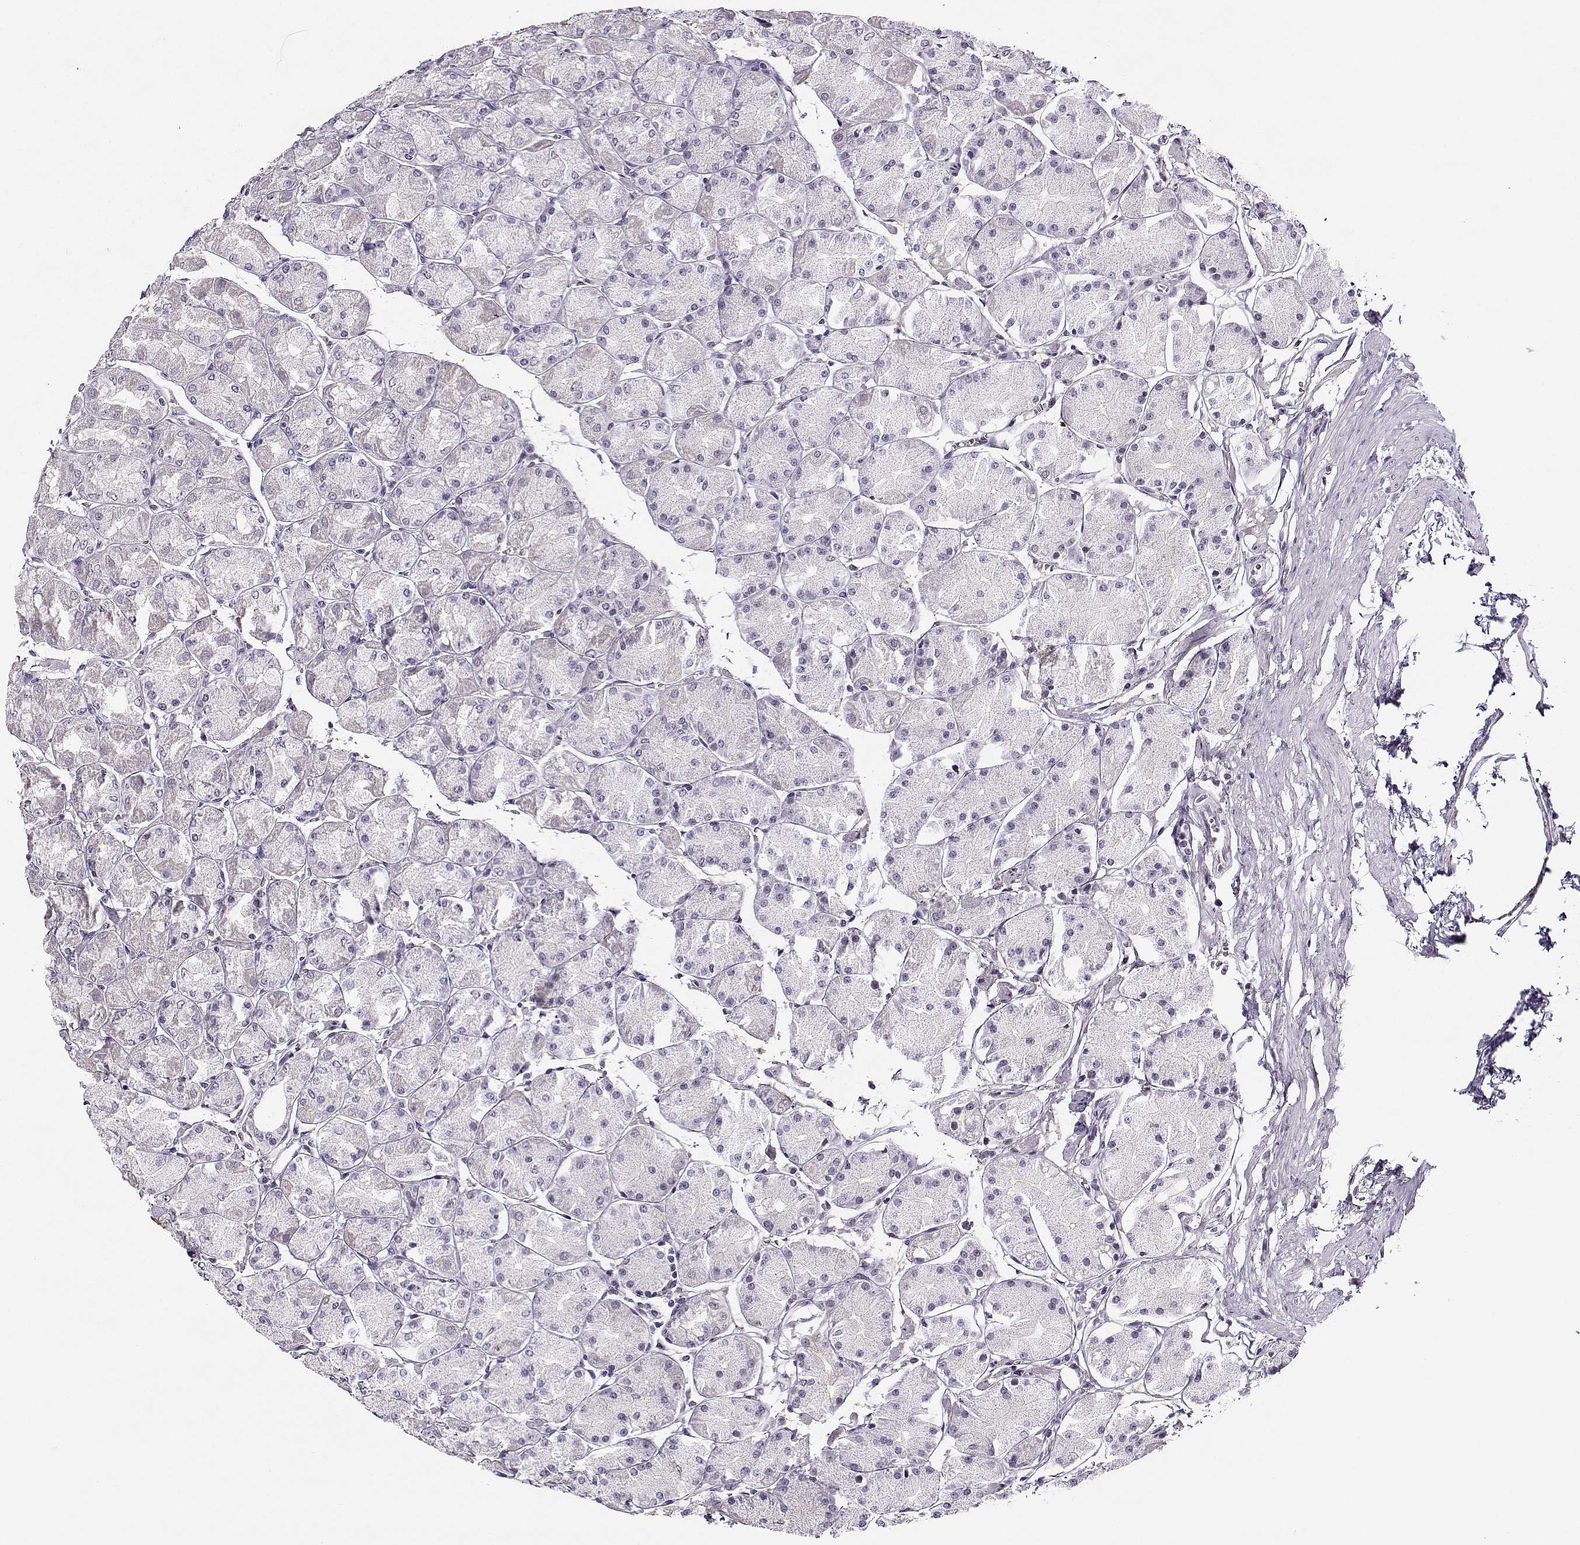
{"staining": {"intensity": "negative", "quantity": "none", "location": "none"}, "tissue": "stomach", "cell_type": "Glandular cells", "image_type": "normal", "snomed": [{"axis": "morphology", "description": "Normal tissue, NOS"}, {"axis": "topography", "description": "Stomach, upper"}], "caption": "Glandular cells show no significant expression in unremarkable stomach. Nuclei are stained in blue.", "gene": "BACH1", "patient": {"sex": "male", "age": 60}}